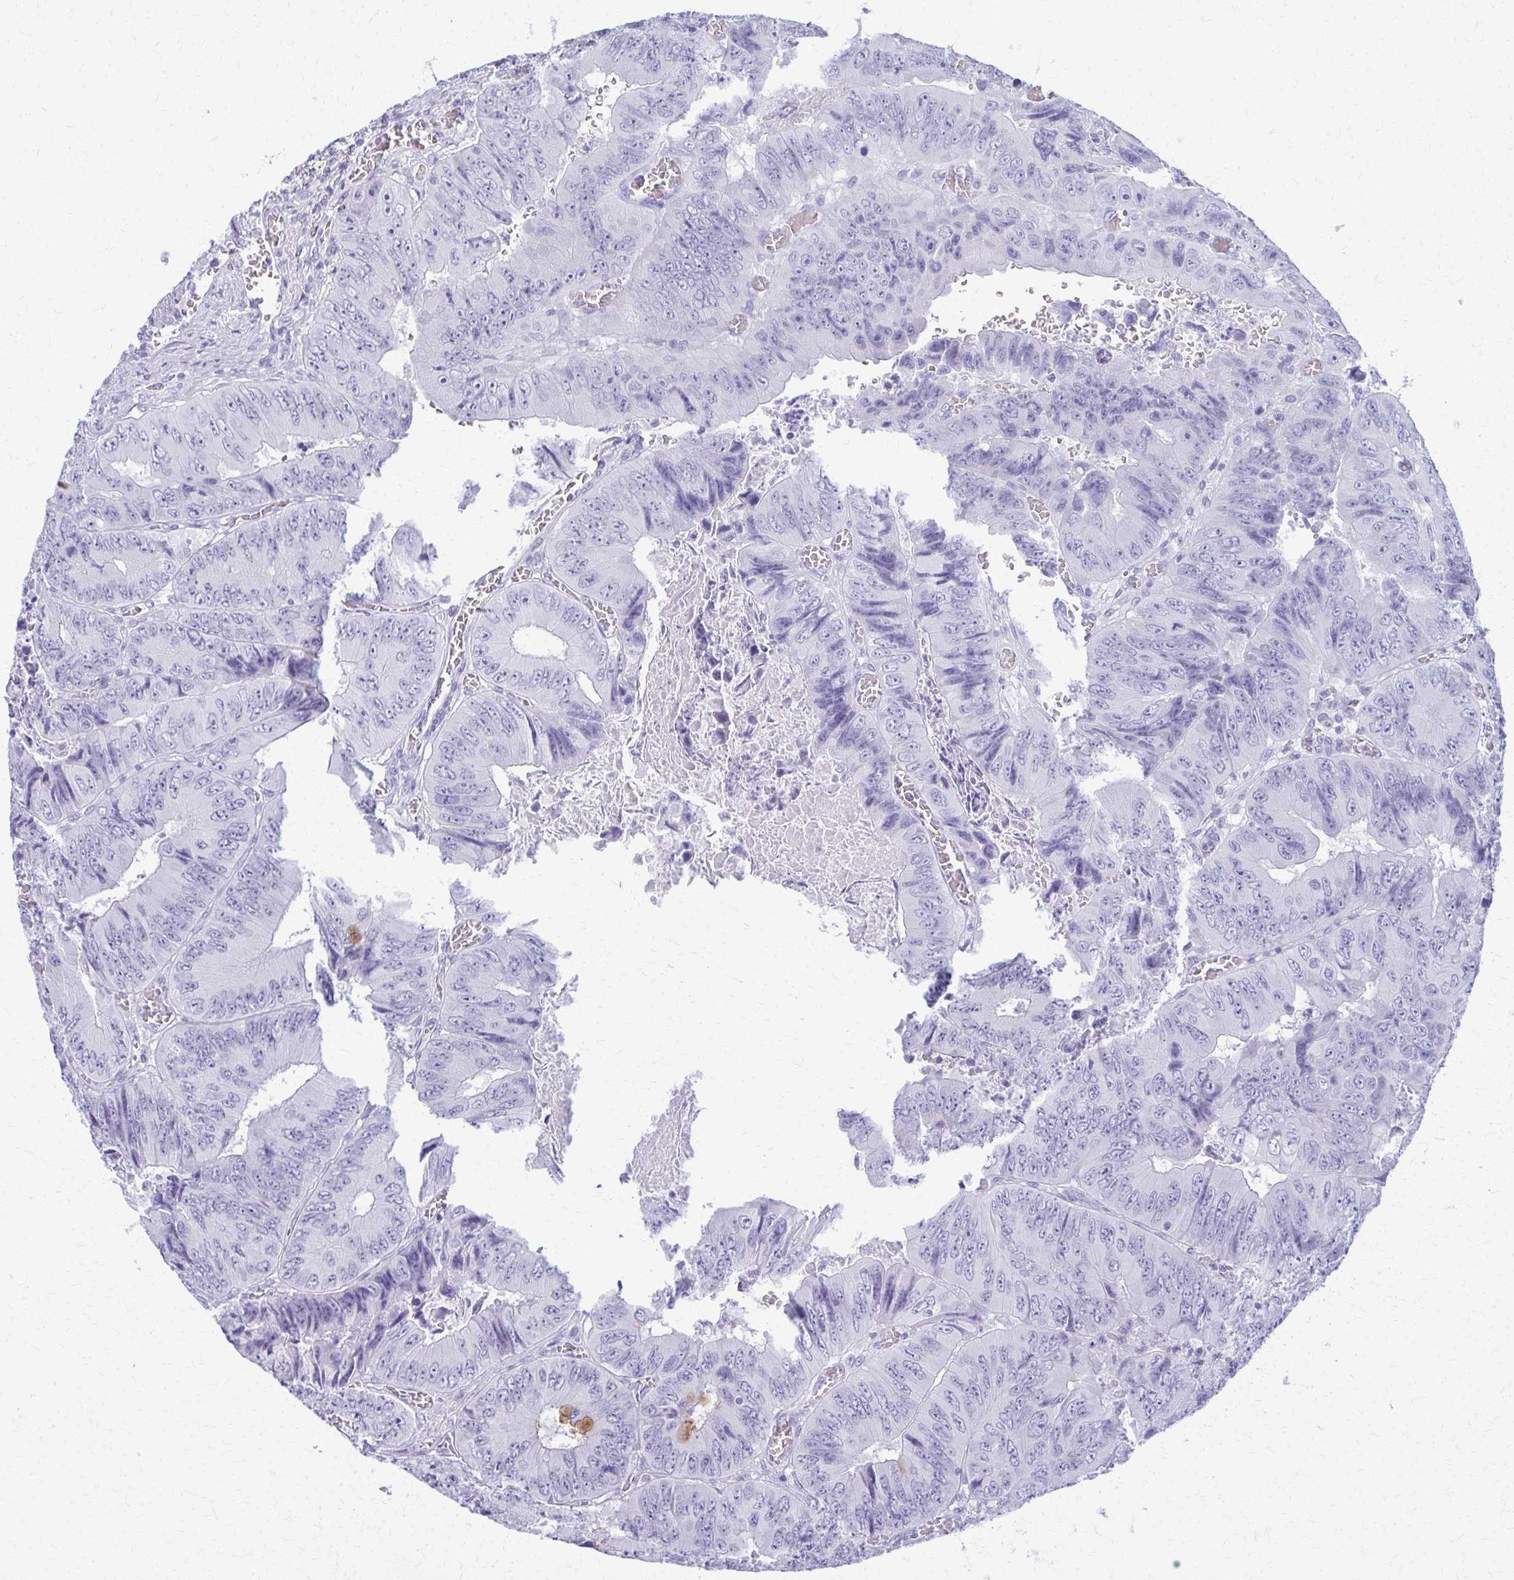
{"staining": {"intensity": "negative", "quantity": "none", "location": "none"}, "tissue": "colorectal cancer", "cell_type": "Tumor cells", "image_type": "cancer", "snomed": [{"axis": "morphology", "description": "Adenocarcinoma, NOS"}, {"axis": "topography", "description": "Colon"}], "caption": "IHC histopathology image of human colorectal adenocarcinoma stained for a protein (brown), which demonstrates no staining in tumor cells.", "gene": "ACSM2B", "patient": {"sex": "female", "age": 84}}